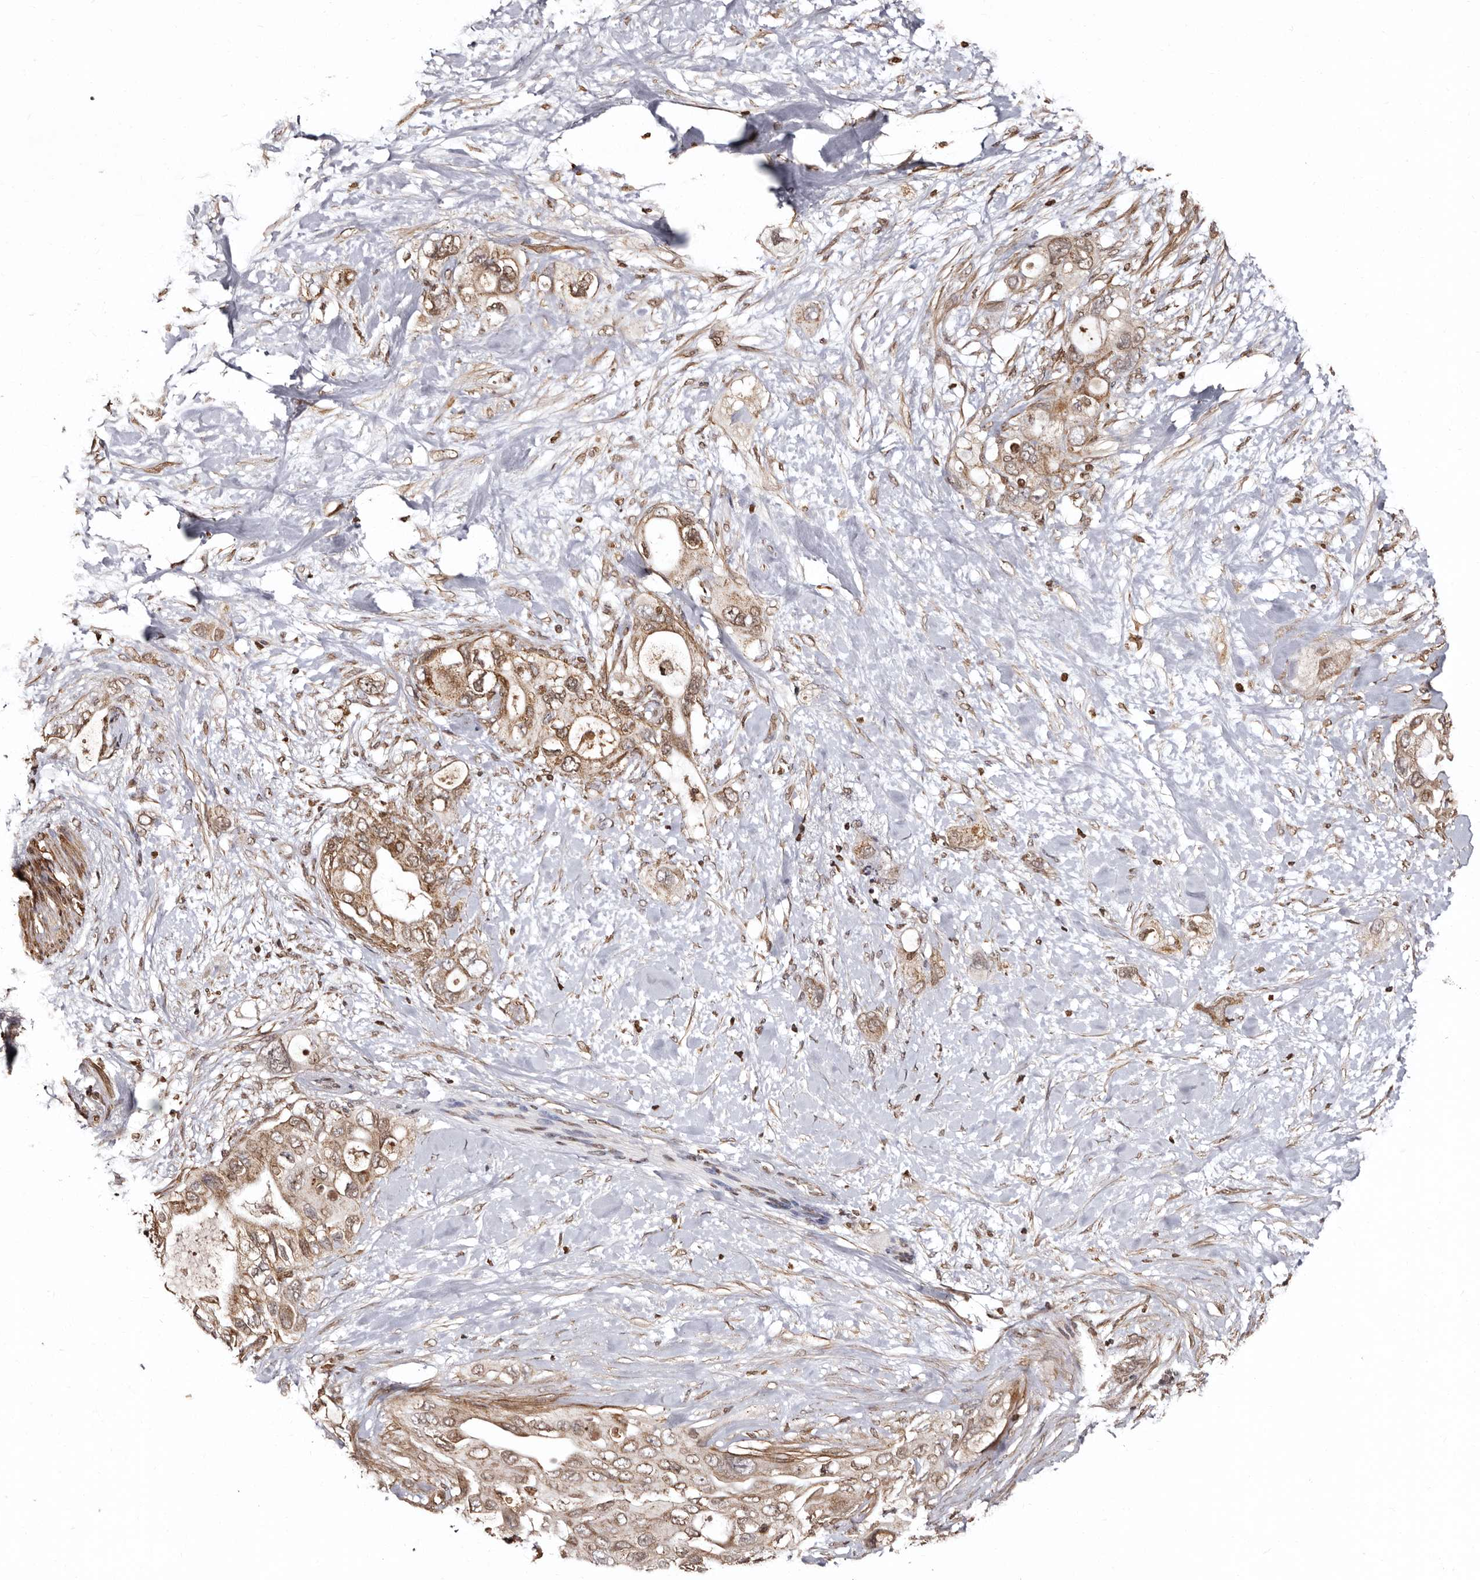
{"staining": {"intensity": "moderate", "quantity": ">75%", "location": "cytoplasmic/membranous"}, "tissue": "pancreatic cancer", "cell_type": "Tumor cells", "image_type": "cancer", "snomed": [{"axis": "morphology", "description": "Adenocarcinoma, NOS"}, {"axis": "topography", "description": "Pancreas"}], "caption": "Adenocarcinoma (pancreatic) stained with immunohistochemistry exhibits moderate cytoplasmic/membranous positivity in about >75% of tumor cells. (Stains: DAB (3,3'-diaminobenzidine) in brown, nuclei in blue, Microscopy: brightfield microscopy at high magnification).", "gene": "CCDC190", "patient": {"sex": "female", "age": 56}}